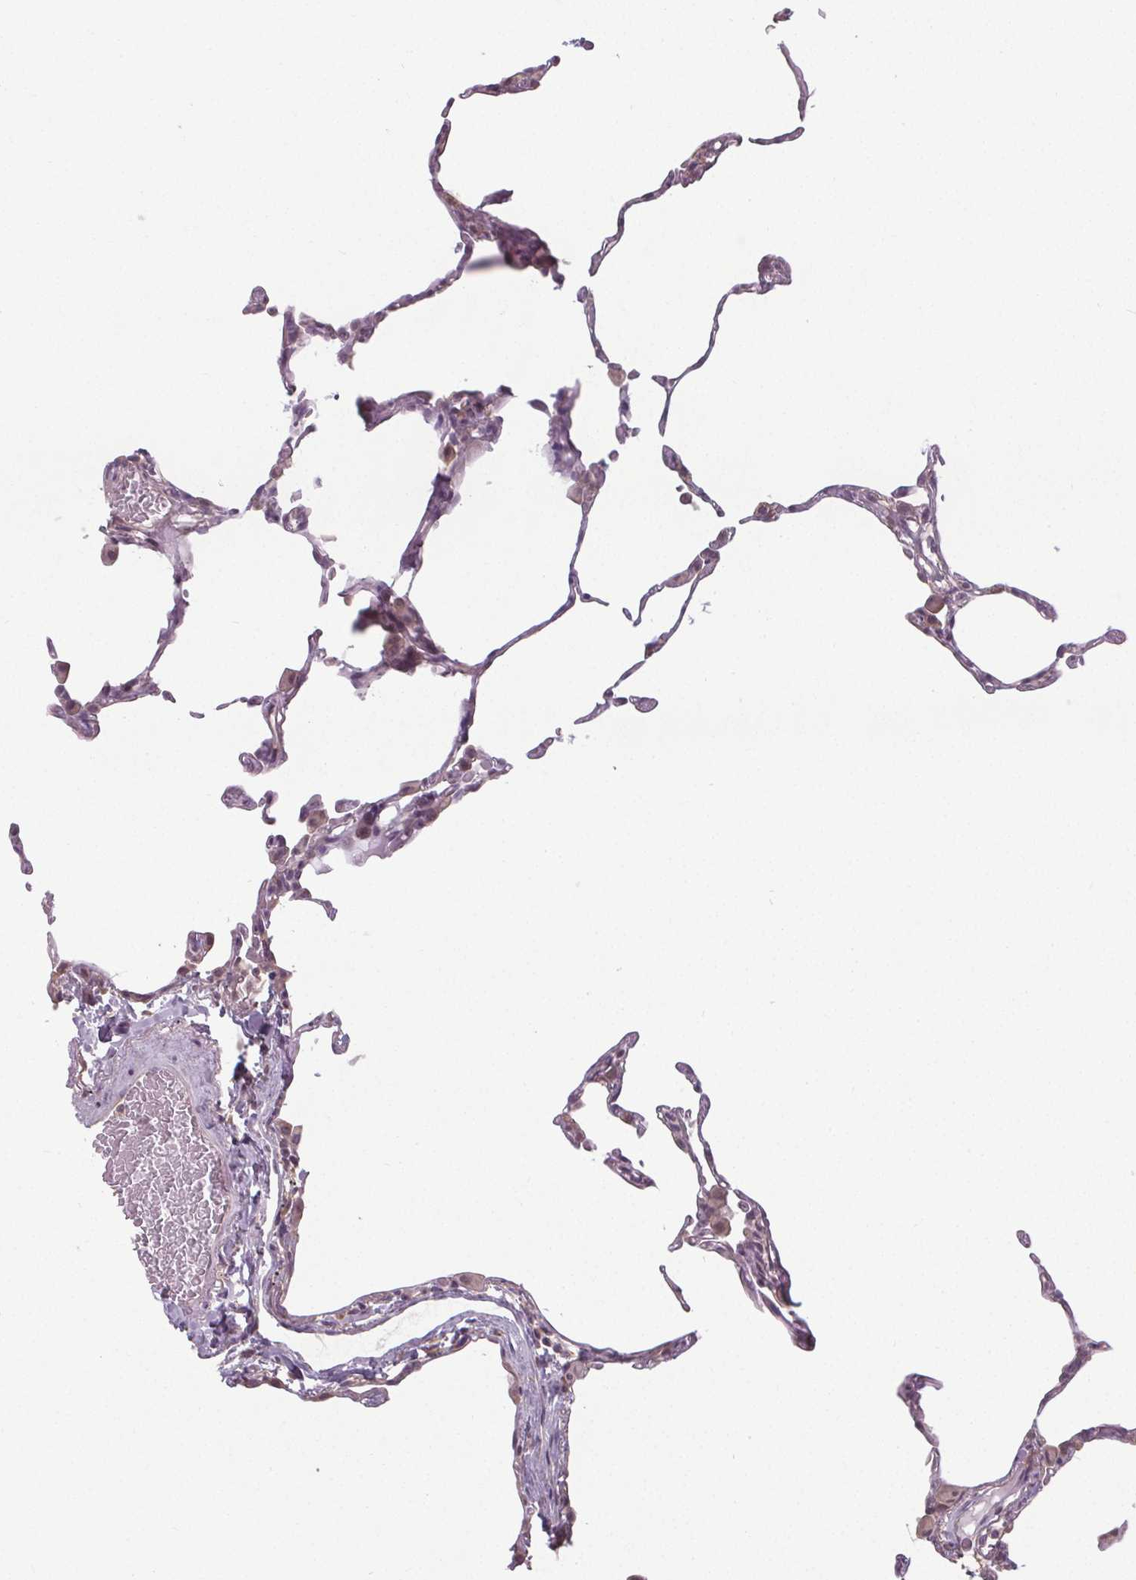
{"staining": {"intensity": "negative", "quantity": "none", "location": "none"}, "tissue": "lung", "cell_type": "Alveolar cells", "image_type": "normal", "snomed": [{"axis": "morphology", "description": "Normal tissue, NOS"}, {"axis": "topography", "description": "Lung"}], "caption": "Immunohistochemistry (IHC) photomicrograph of unremarkable lung: human lung stained with DAB (3,3'-diaminobenzidine) exhibits no significant protein staining in alveolar cells.", "gene": "SLC26A2", "patient": {"sex": "female", "age": 57}}